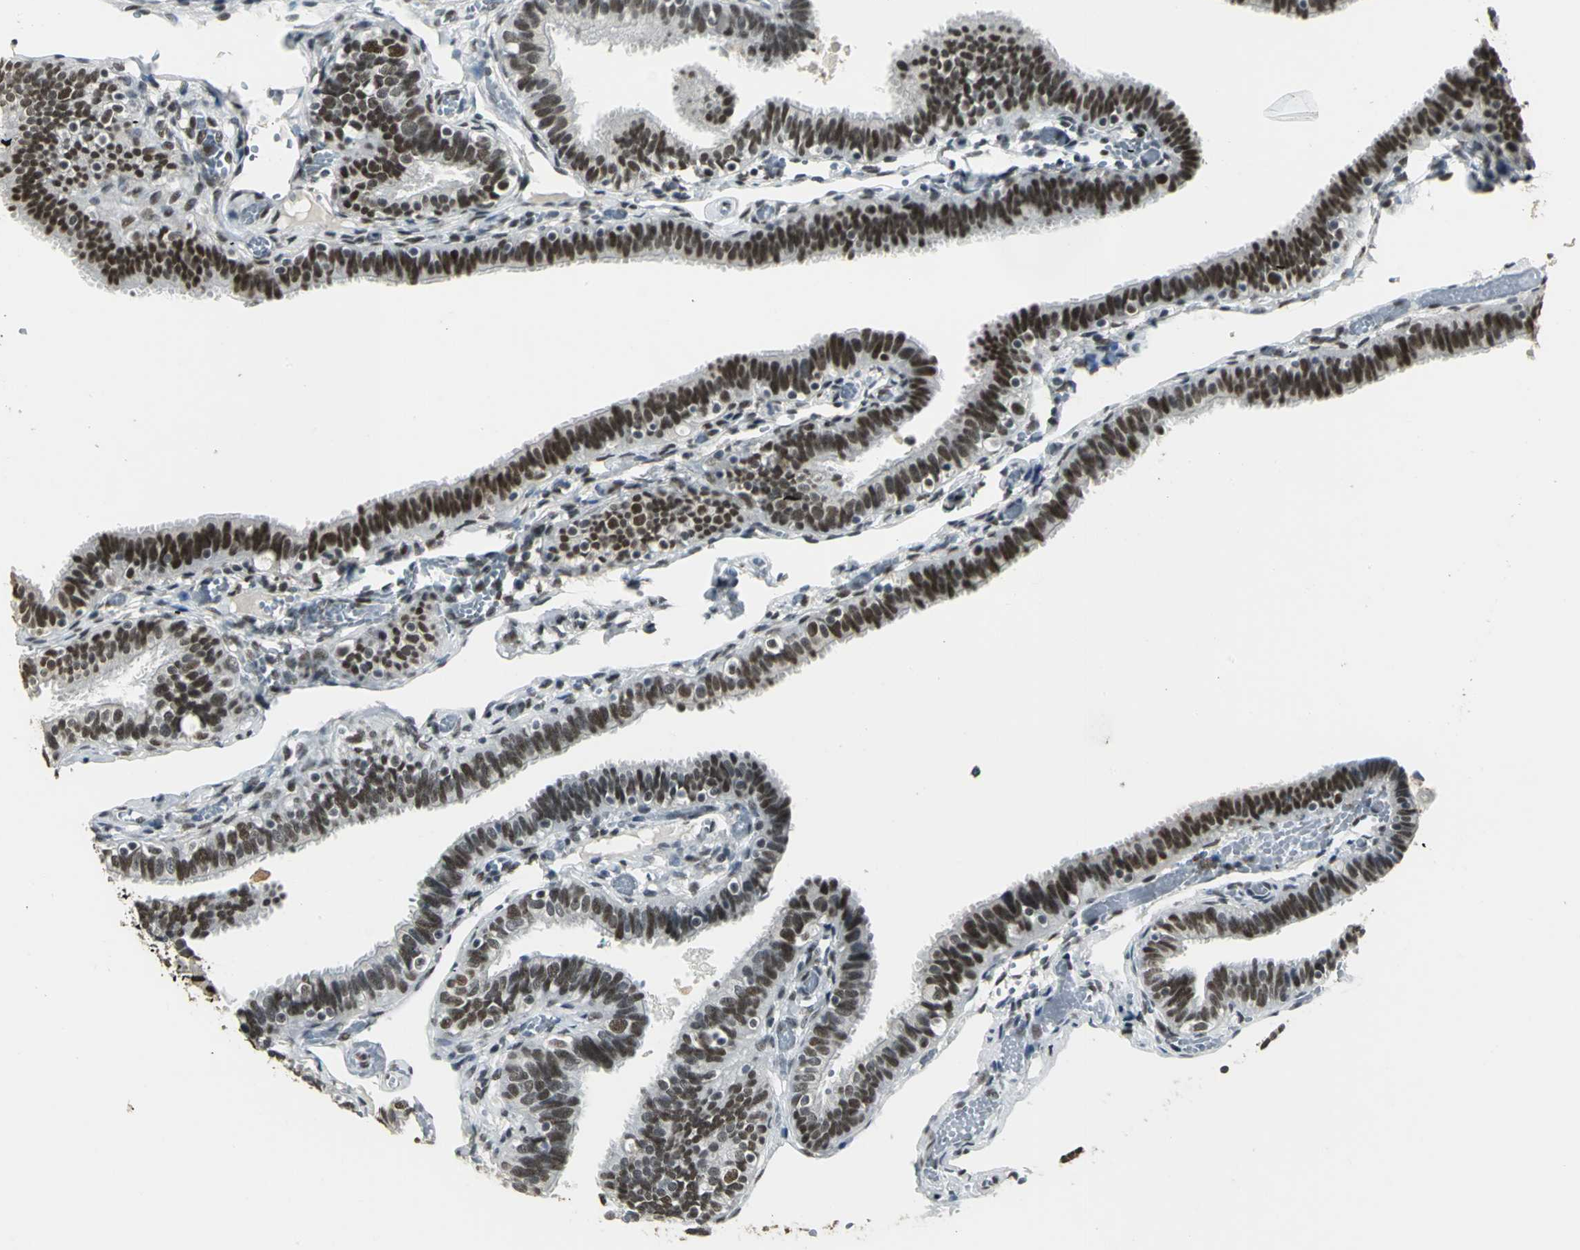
{"staining": {"intensity": "strong", "quantity": ">75%", "location": "nuclear"}, "tissue": "fallopian tube", "cell_type": "Glandular cells", "image_type": "normal", "snomed": [{"axis": "morphology", "description": "Normal tissue, NOS"}, {"axis": "topography", "description": "Fallopian tube"}], "caption": "Brown immunohistochemical staining in benign human fallopian tube reveals strong nuclear expression in approximately >75% of glandular cells.", "gene": "CBX3", "patient": {"sex": "female", "age": 46}}